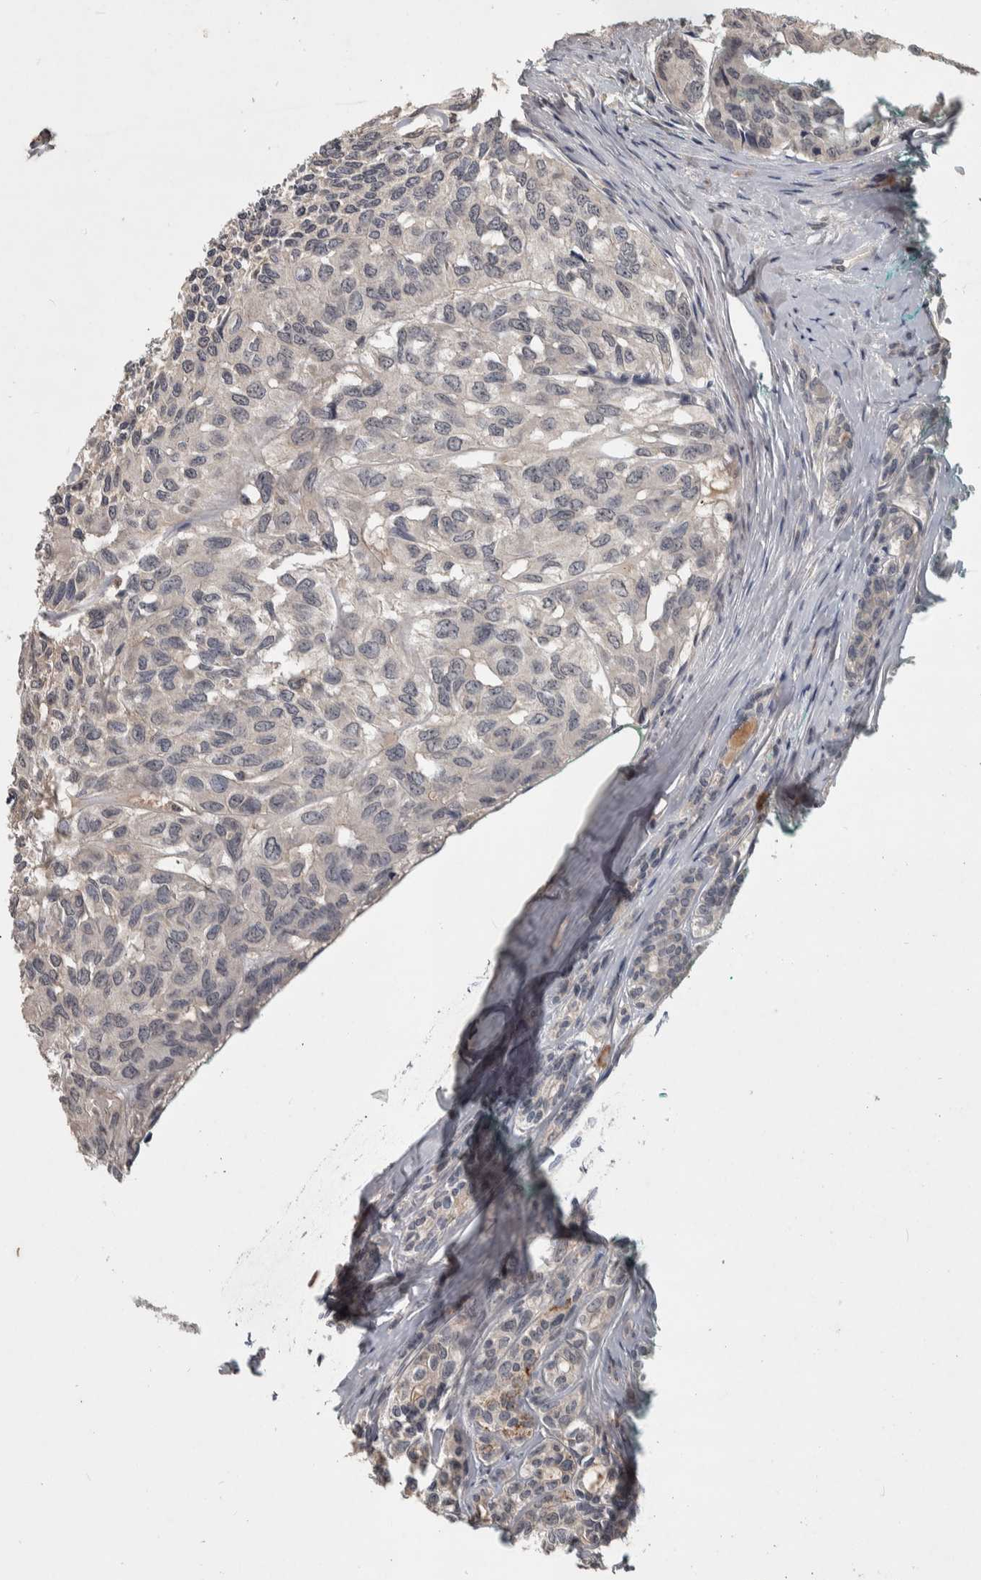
{"staining": {"intensity": "negative", "quantity": "none", "location": "none"}, "tissue": "head and neck cancer", "cell_type": "Tumor cells", "image_type": "cancer", "snomed": [{"axis": "morphology", "description": "Adenocarcinoma, NOS"}, {"axis": "topography", "description": "Salivary gland, NOS"}, {"axis": "topography", "description": "Head-Neck"}], "caption": "Immunohistochemical staining of human head and neck cancer (adenocarcinoma) exhibits no significant positivity in tumor cells.", "gene": "CHRM3", "patient": {"sex": "female", "age": 76}}